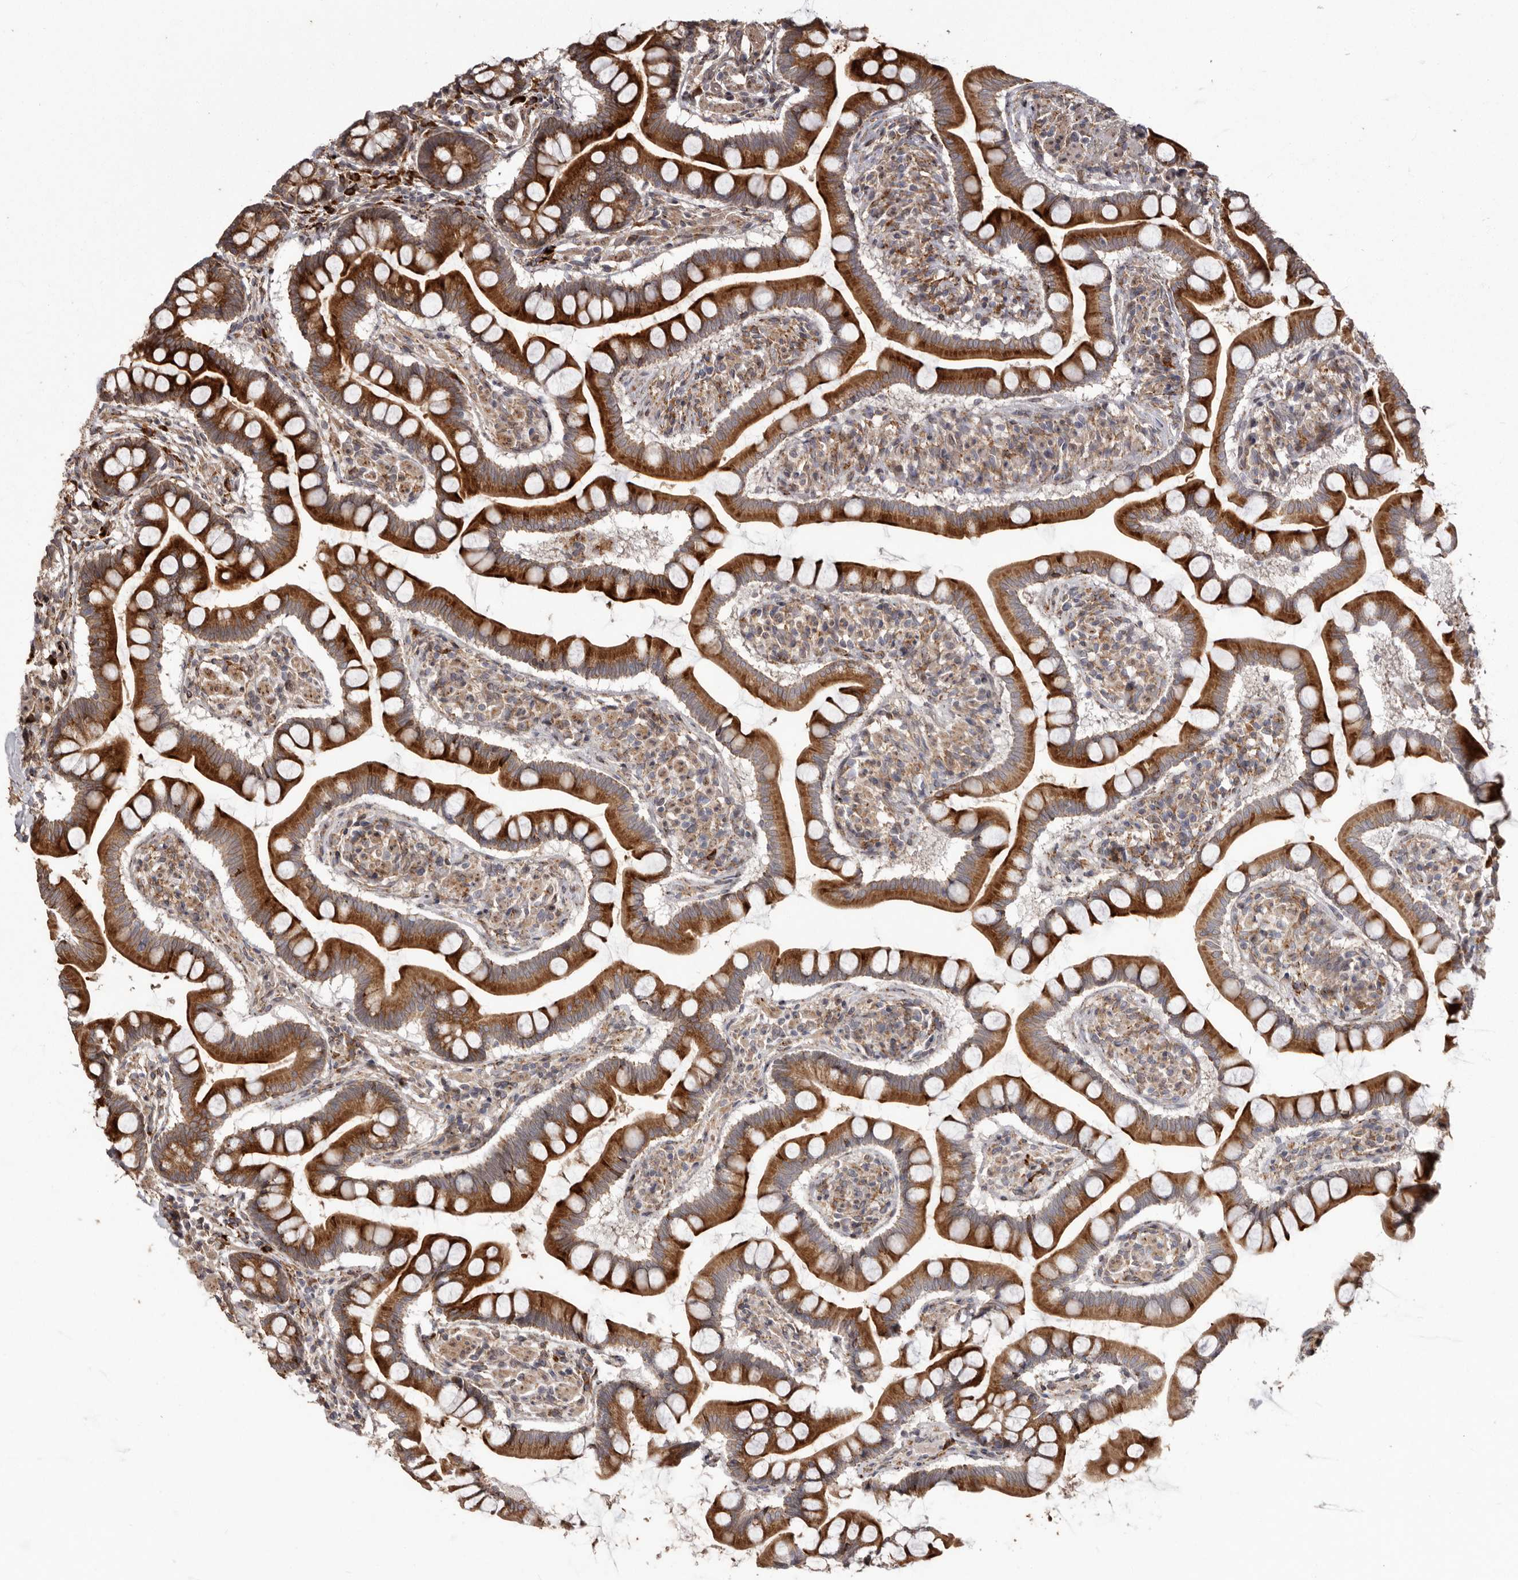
{"staining": {"intensity": "strong", "quantity": ">75%", "location": "cytoplasmic/membranous"}, "tissue": "small intestine", "cell_type": "Glandular cells", "image_type": "normal", "snomed": [{"axis": "morphology", "description": "Normal tissue, NOS"}, {"axis": "topography", "description": "Small intestine"}], "caption": "Immunohistochemical staining of unremarkable small intestine demonstrates >75% levels of strong cytoplasmic/membranous protein staining in approximately >75% of glandular cells.", "gene": "NUP43", "patient": {"sex": "male", "age": 41}}